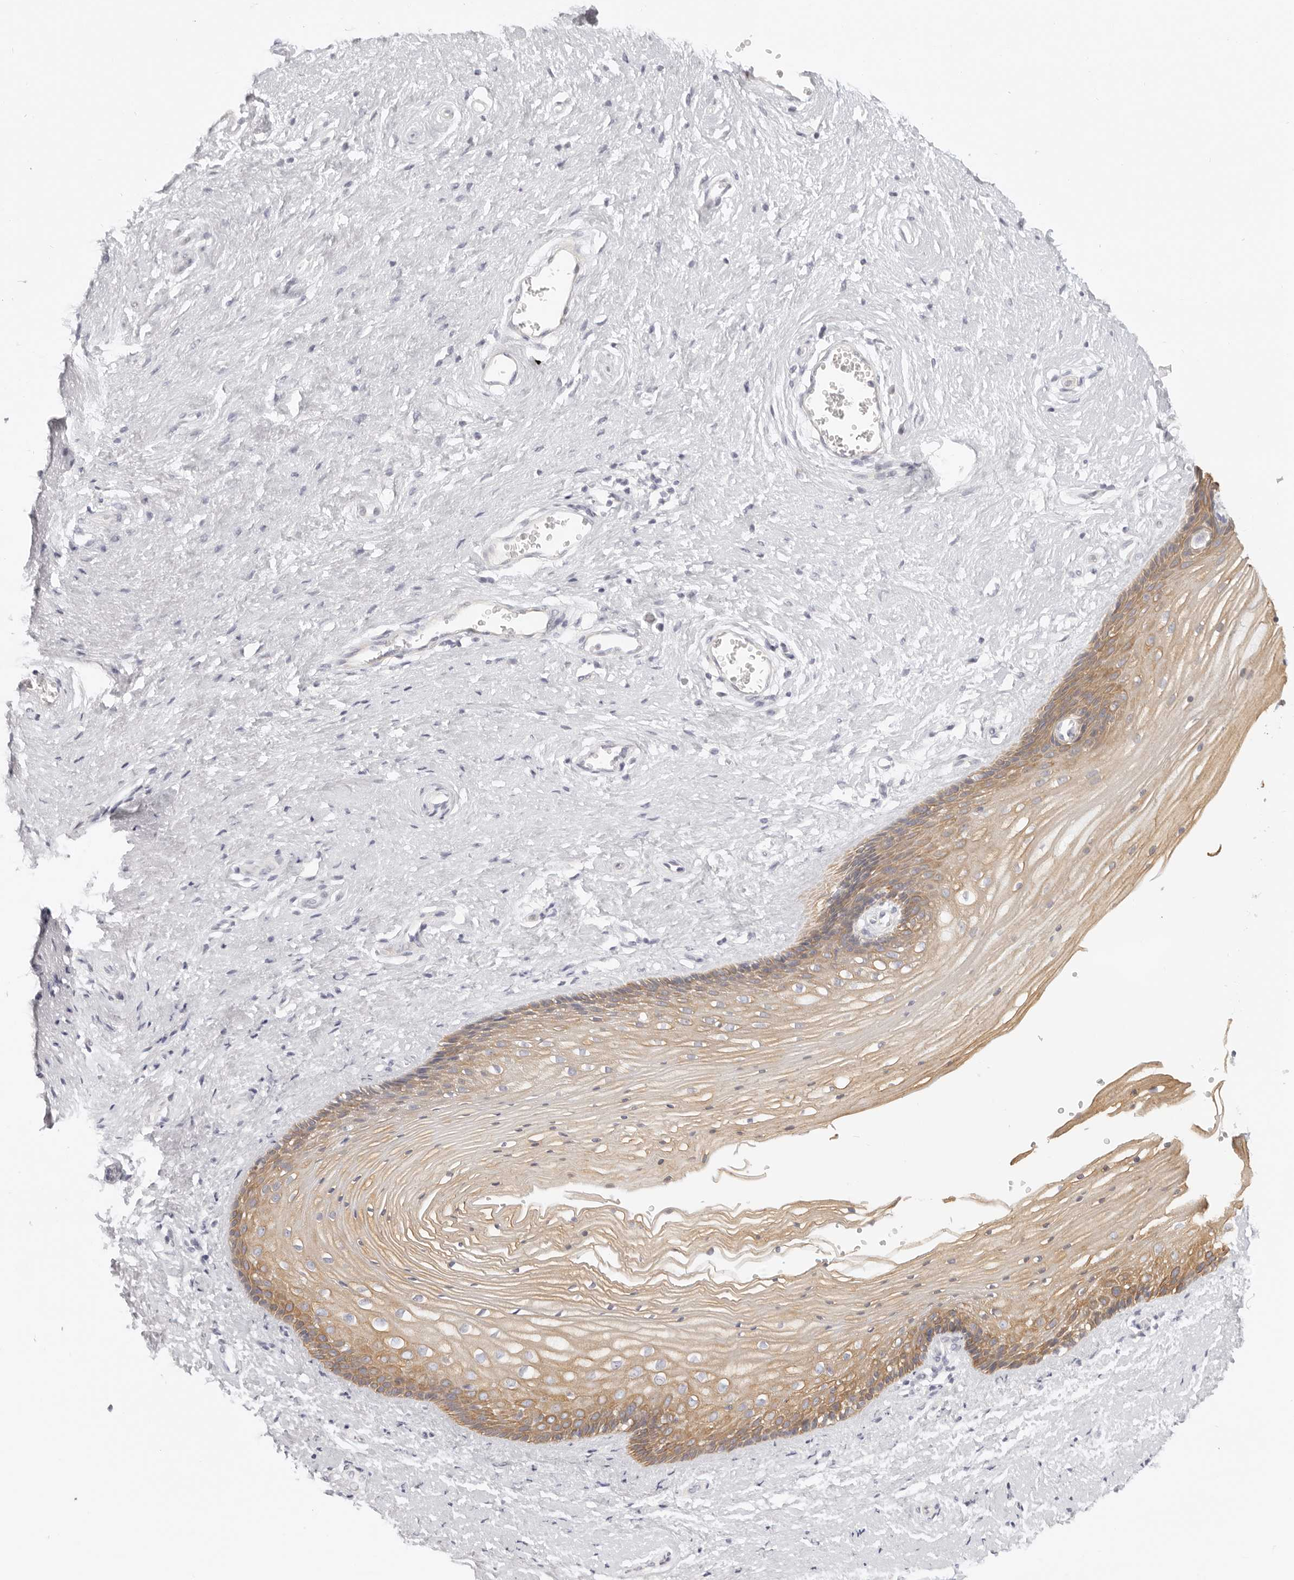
{"staining": {"intensity": "moderate", "quantity": "25%-75%", "location": "cytoplasmic/membranous"}, "tissue": "vagina", "cell_type": "Squamous epithelial cells", "image_type": "normal", "snomed": [{"axis": "morphology", "description": "Normal tissue, NOS"}, {"axis": "topography", "description": "Vagina"}], "caption": "Immunohistochemistry (IHC) of normal human vagina reveals medium levels of moderate cytoplasmic/membranous expression in about 25%-75% of squamous epithelial cells.", "gene": "RXFP1", "patient": {"sex": "female", "age": 46}}